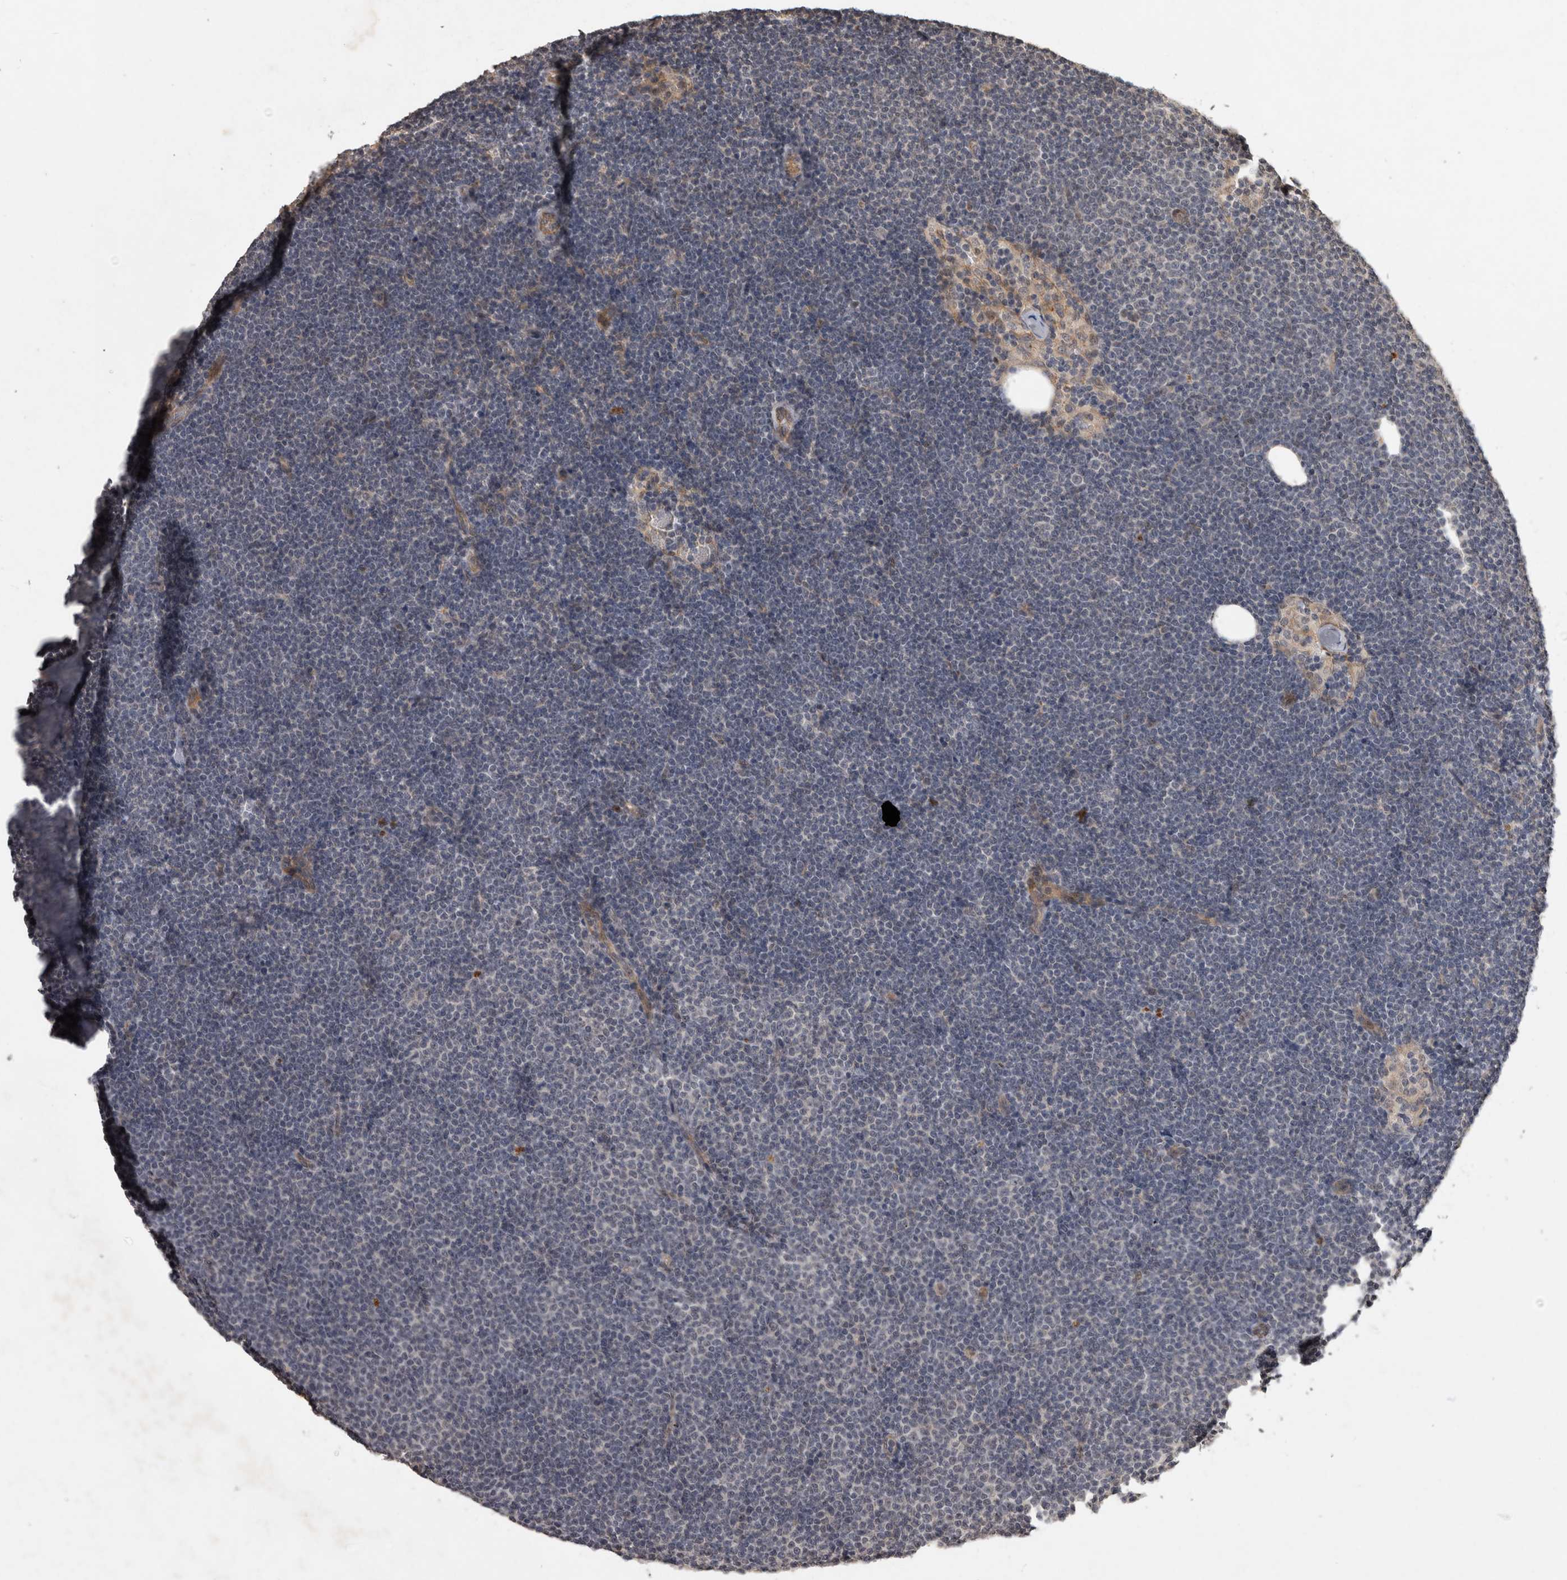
{"staining": {"intensity": "negative", "quantity": "none", "location": "none"}, "tissue": "lymphoma", "cell_type": "Tumor cells", "image_type": "cancer", "snomed": [{"axis": "morphology", "description": "Malignant lymphoma, non-Hodgkin's type, Low grade"}, {"axis": "topography", "description": "Lymph node"}], "caption": "Lymphoma was stained to show a protein in brown. There is no significant expression in tumor cells.", "gene": "RHPN1", "patient": {"sex": "female", "age": 53}}